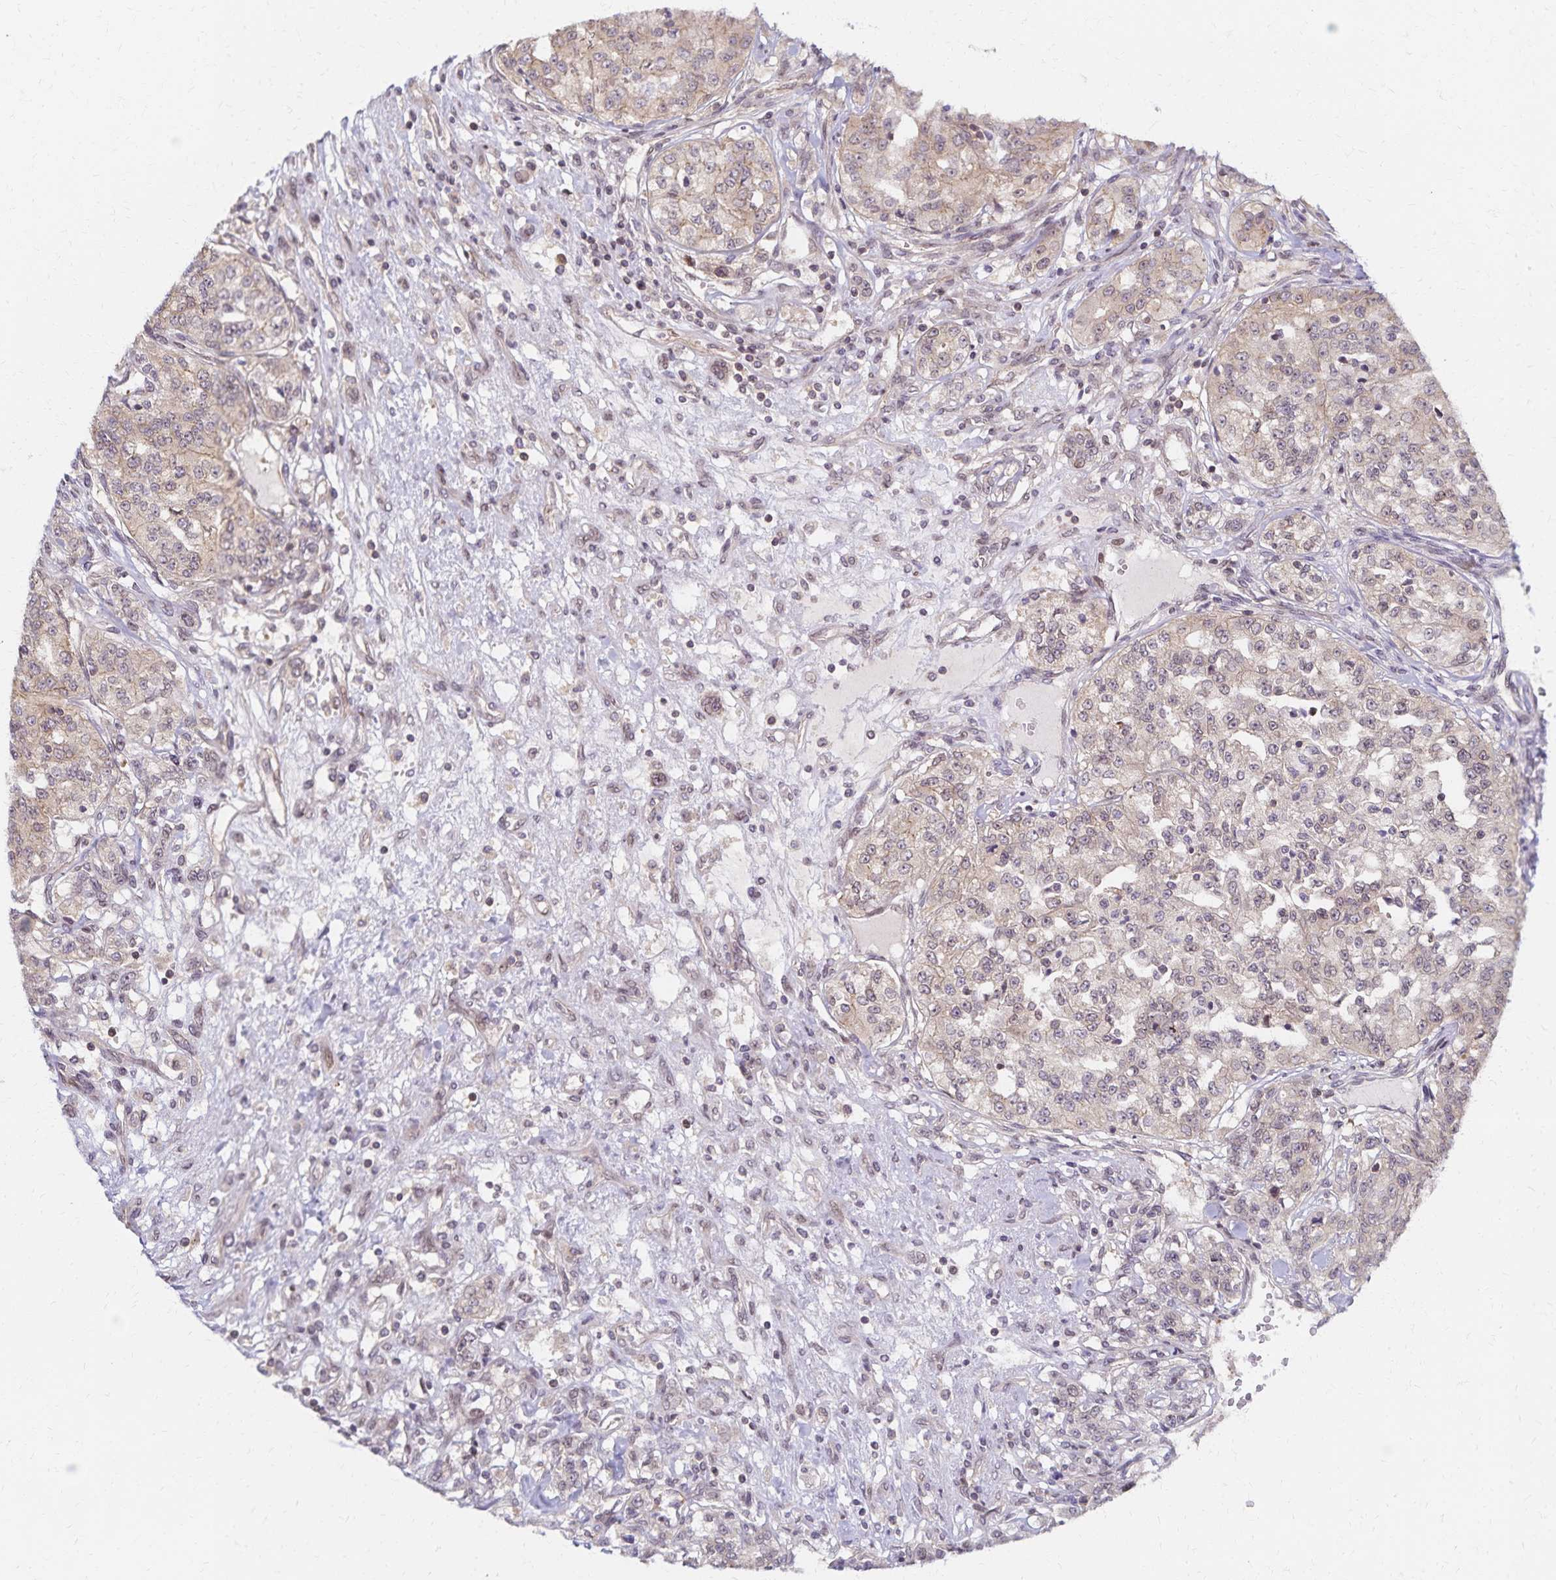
{"staining": {"intensity": "weak", "quantity": "25%-75%", "location": "cytoplasmic/membranous"}, "tissue": "renal cancer", "cell_type": "Tumor cells", "image_type": "cancer", "snomed": [{"axis": "morphology", "description": "Adenocarcinoma, NOS"}, {"axis": "topography", "description": "Kidney"}], "caption": "Immunohistochemical staining of renal cancer (adenocarcinoma) displays weak cytoplasmic/membranous protein expression in approximately 25%-75% of tumor cells.", "gene": "RAB9B", "patient": {"sex": "female", "age": 63}}